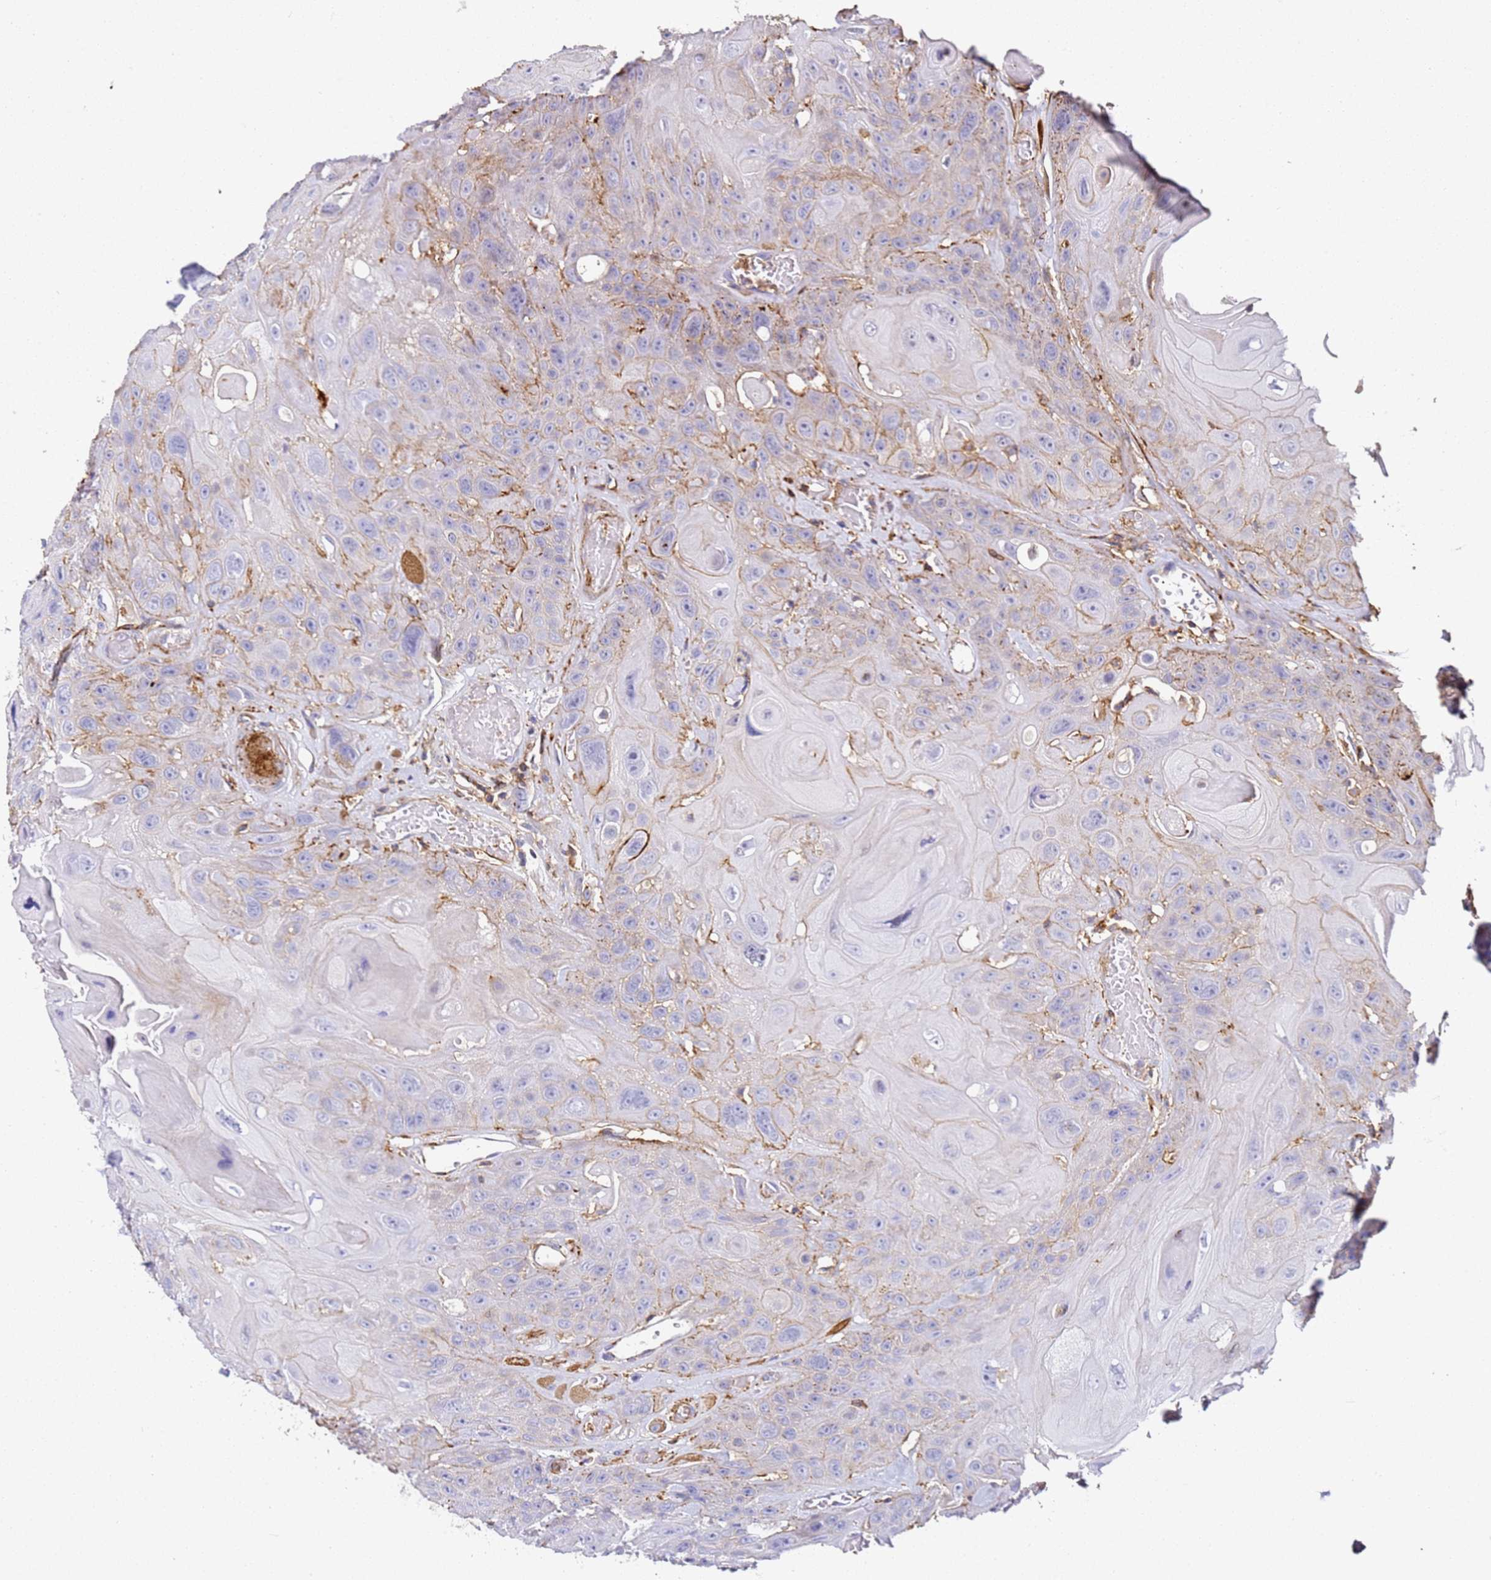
{"staining": {"intensity": "negative", "quantity": "none", "location": "none"}, "tissue": "head and neck cancer", "cell_type": "Tumor cells", "image_type": "cancer", "snomed": [{"axis": "morphology", "description": "Squamous cell carcinoma, NOS"}, {"axis": "topography", "description": "Head-Neck"}], "caption": "Protein analysis of head and neck squamous cell carcinoma reveals no significant staining in tumor cells.", "gene": "ZNF671", "patient": {"sex": "female", "age": 59}}